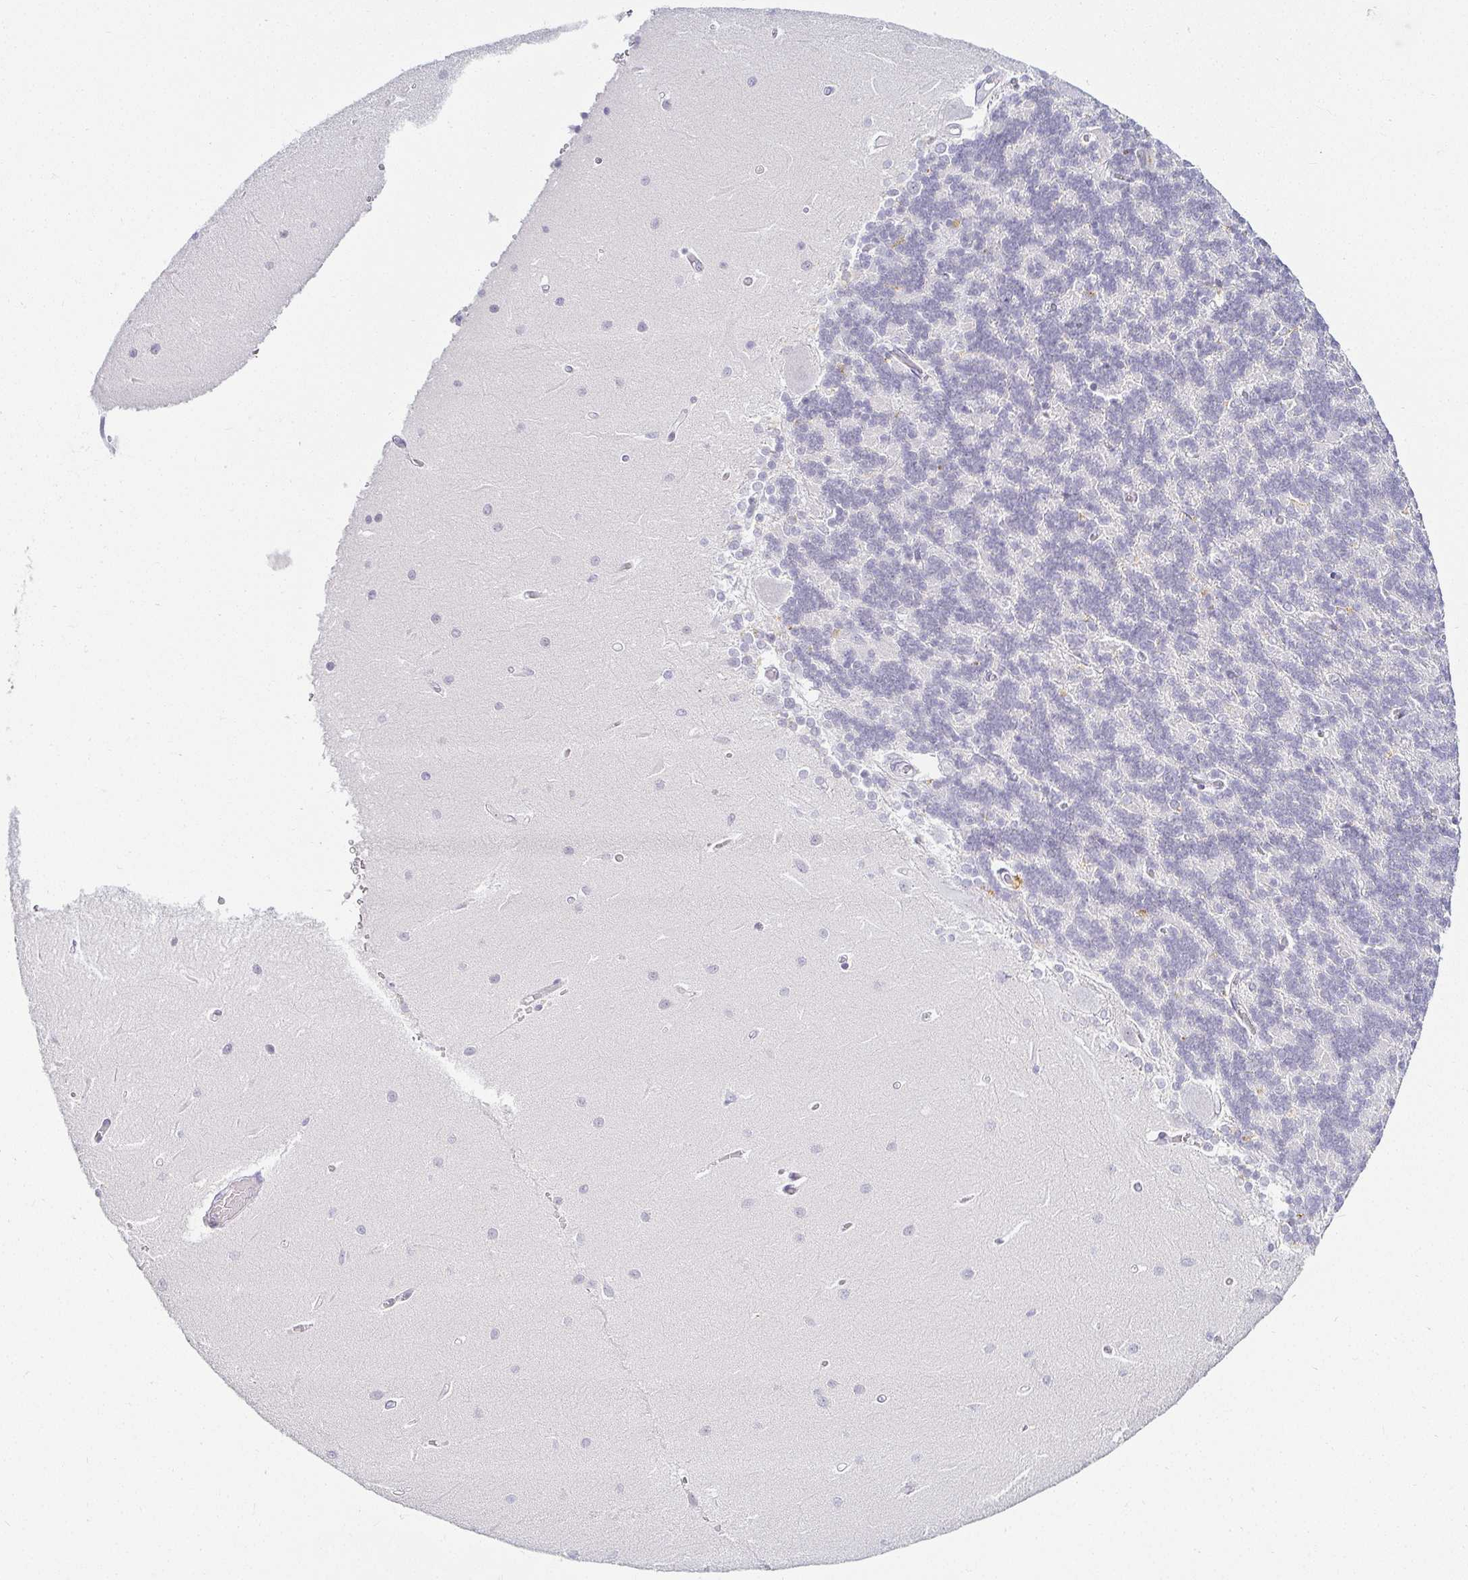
{"staining": {"intensity": "weak", "quantity": "<25%", "location": "cytoplasmic/membranous"}, "tissue": "cerebellum", "cell_type": "Cells in granular layer", "image_type": "normal", "snomed": [{"axis": "morphology", "description": "Normal tissue, NOS"}, {"axis": "topography", "description": "Cerebellum"}], "caption": "DAB (3,3'-diaminobenzidine) immunohistochemical staining of unremarkable human cerebellum demonstrates no significant staining in cells in granular layer. (Stains: DAB immunohistochemistry (IHC) with hematoxylin counter stain, Microscopy: brightfield microscopy at high magnification).", "gene": "ACAN", "patient": {"sex": "male", "age": 37}}